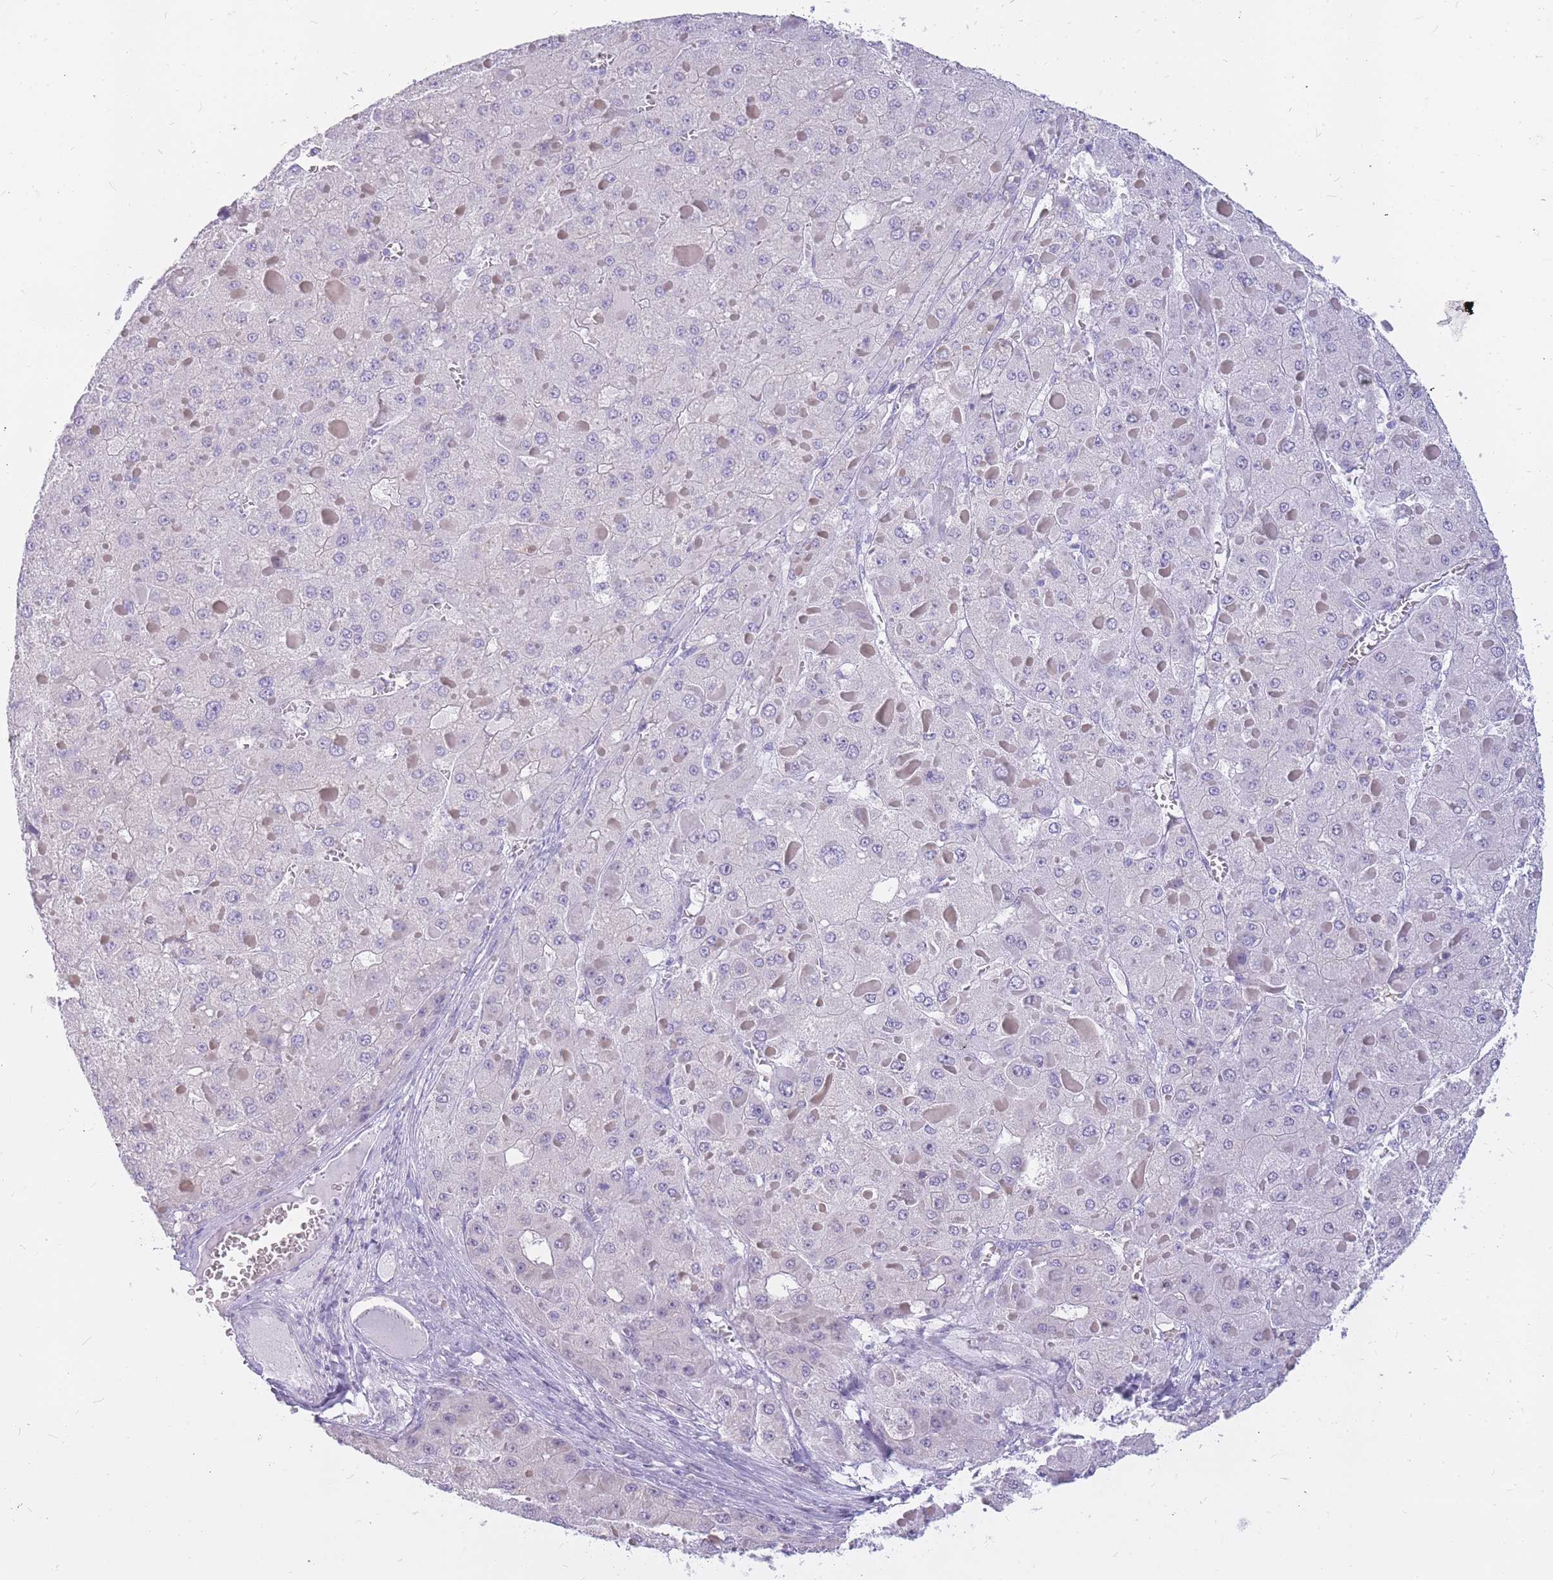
{"staining": {"intensity": "negative", "quantity": "none", "location": "none"}, "tissue": "liver cancer", "cell_type": "Tumor cells", "image_type": "cancer", "snomed": [{"axis": "morphology", "description": "Carcinoma, Hepatocellular, NOS"}, {"axis": "topography", "description": "Liver"}], "caption": "Liver cancer (hepatocellular carcinoma) was stained to show a protein in brown. There is no significant positivity in tumor cells. Brightfield microscopy of IHC stained with DAB (brown) and hematoxylin (blue), captured at high magnification.", "gene": "INS", "patient": {"sex": "female", "age": 73}}